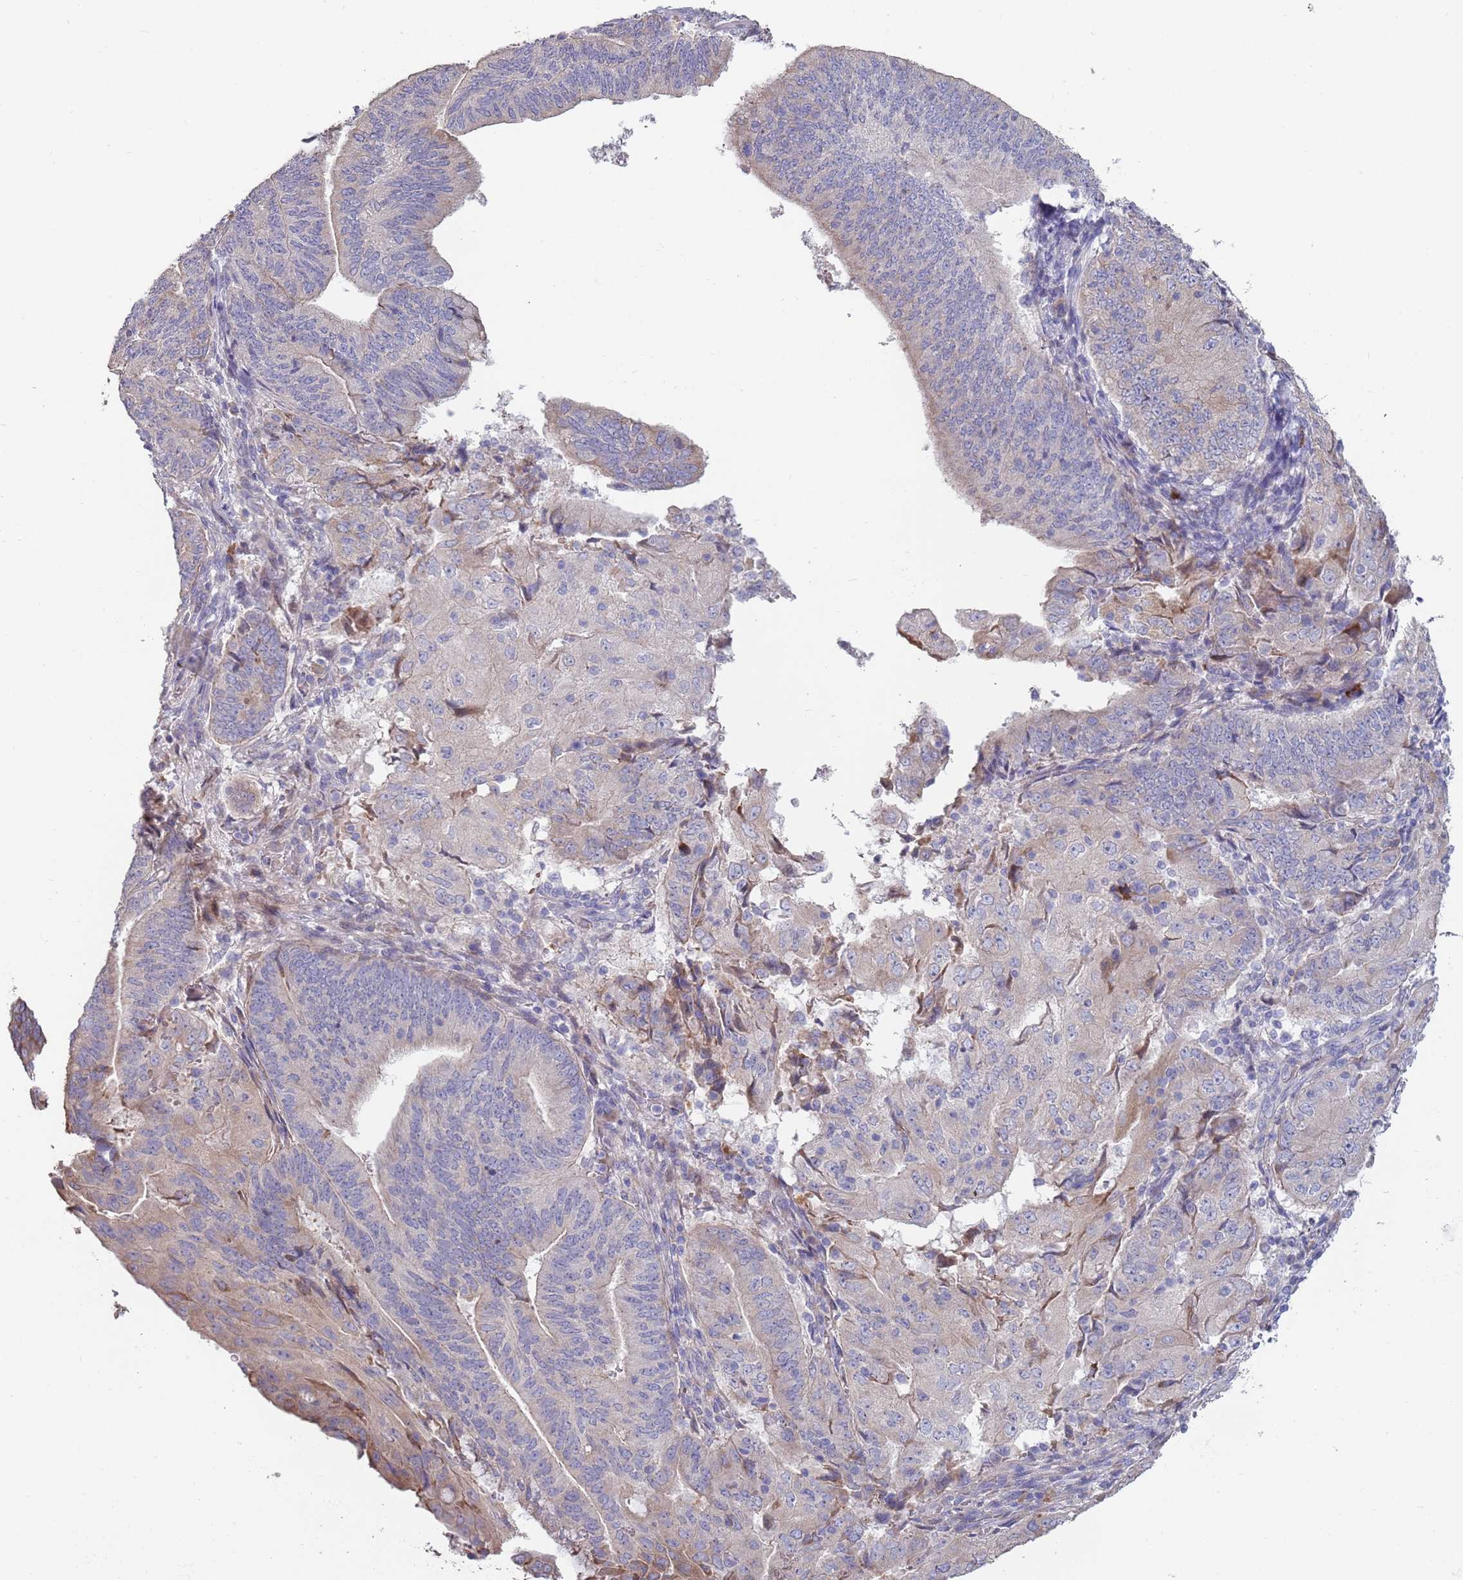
{"staining": {"intensity": "weak", "quantity": "<25%", "location": "cytoplasmic/membranous"}, "tissue": "endometrial cancer", "cell_type": "Tumor cells", "image_type": "cancer", "snomed": [{"axis": "morphology", "description": "Adenocarcinoma, NOS"}, {"axis": "topography", "description": "Endometrium"}], "caption": "An image of endometrial cancer stained for a protein displays no brown staining in tumor cells. The staining was performed using DAB to visualize the protein expression in brown, while the nuclei were stained in blue with hematoxylin (Magnification: 20x).", "gene": "SUSD1", "patient": {"sex": "female", "age": 70}}